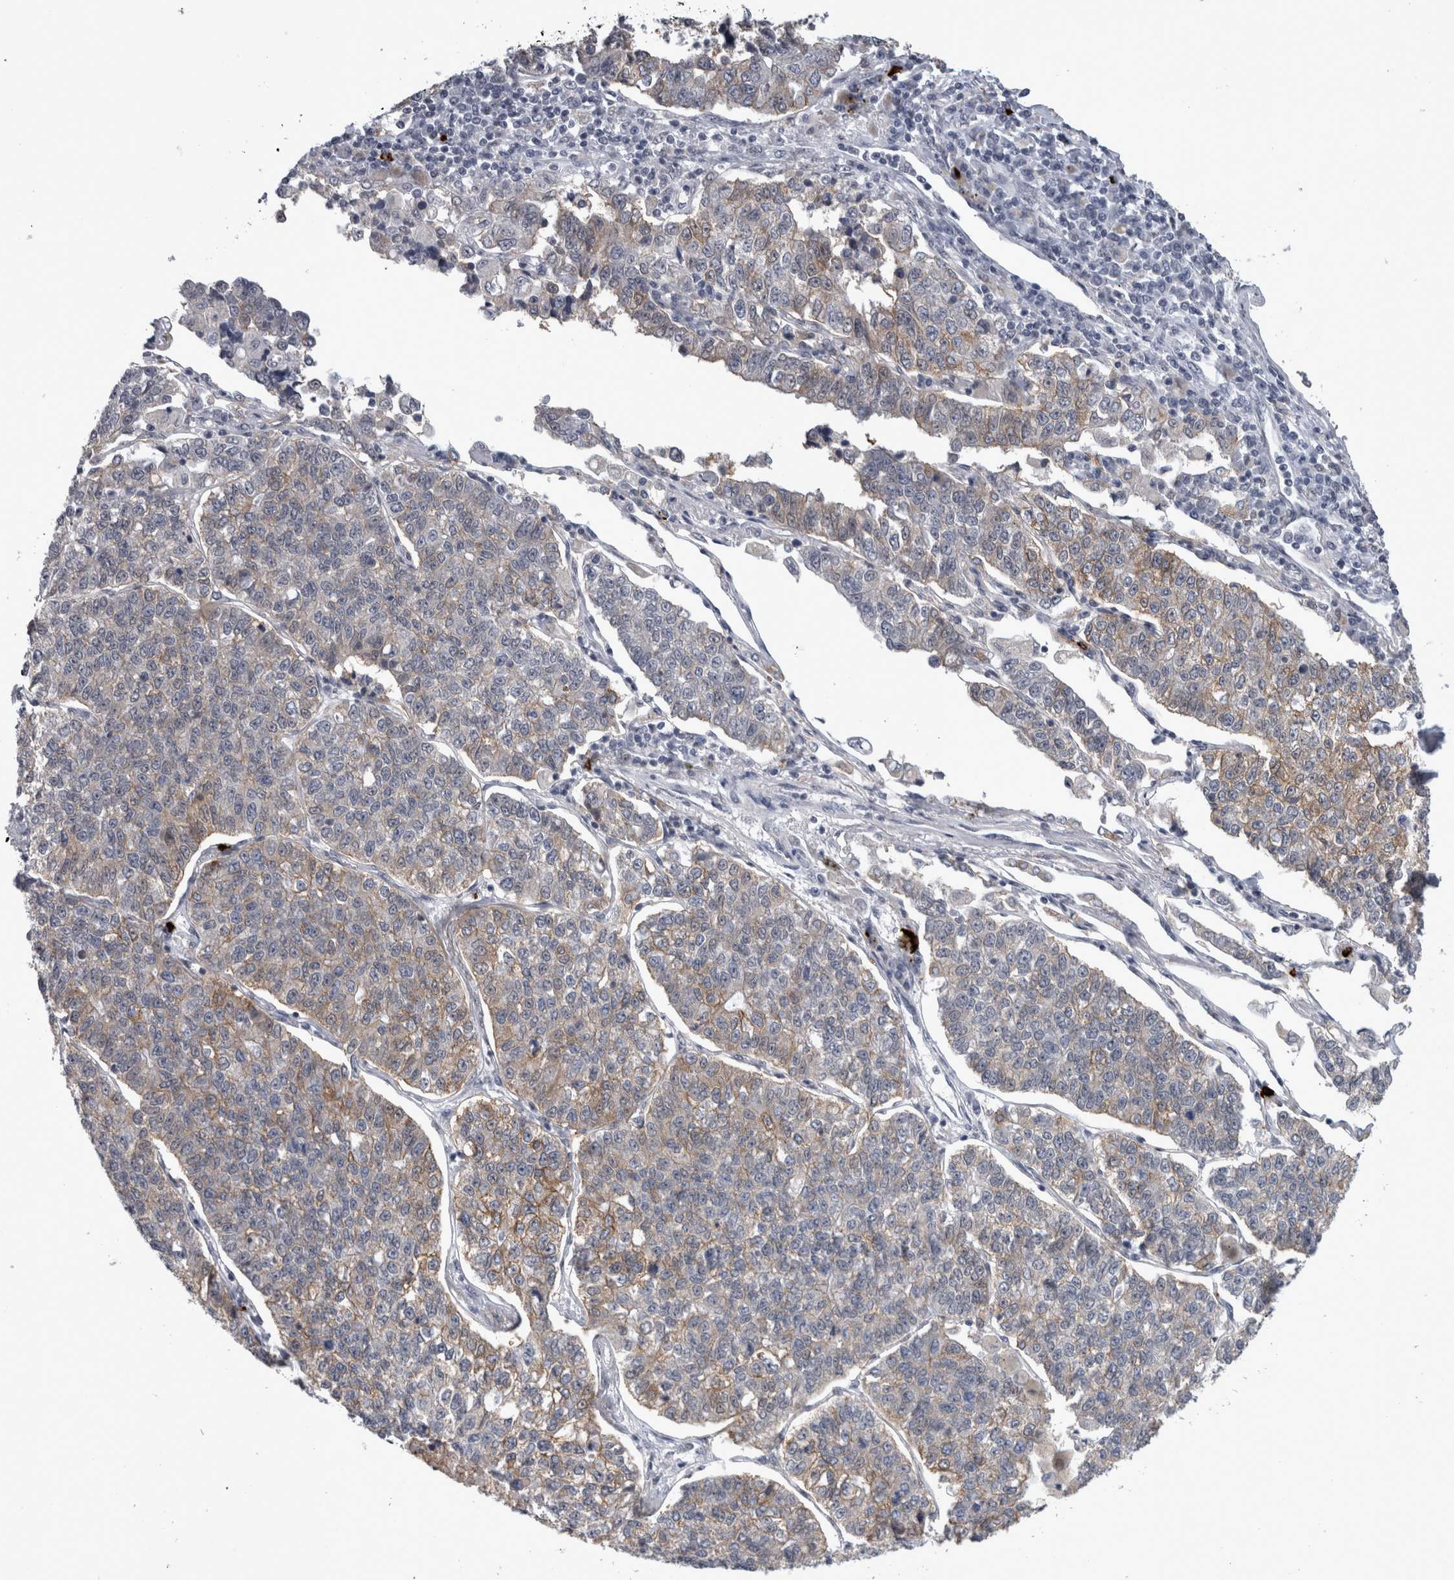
{"staining": {"intensity": "moderate", "quantity": "<25%", "location": "cytoplasmic/membranous"}, "tissue": "lung cancer", "cell_type": "Tumor cells", "image_type": "cancer", "snomed": [{"axis": "morphology", "description": "Adenocarcinoma, NOS"}, {"axis": "topography", "description": "Lung"}], "caption": "This image displays lung cancer (adenocarcinoma) stained with IHC to label a protein in brown. The cytoplasmic/membranous of tumor cells show moderate positivity for the protein. Nuclei are counter-stained blue.", "gene": "PEBP4", "patient": {"sex": "male", "age": 49}}